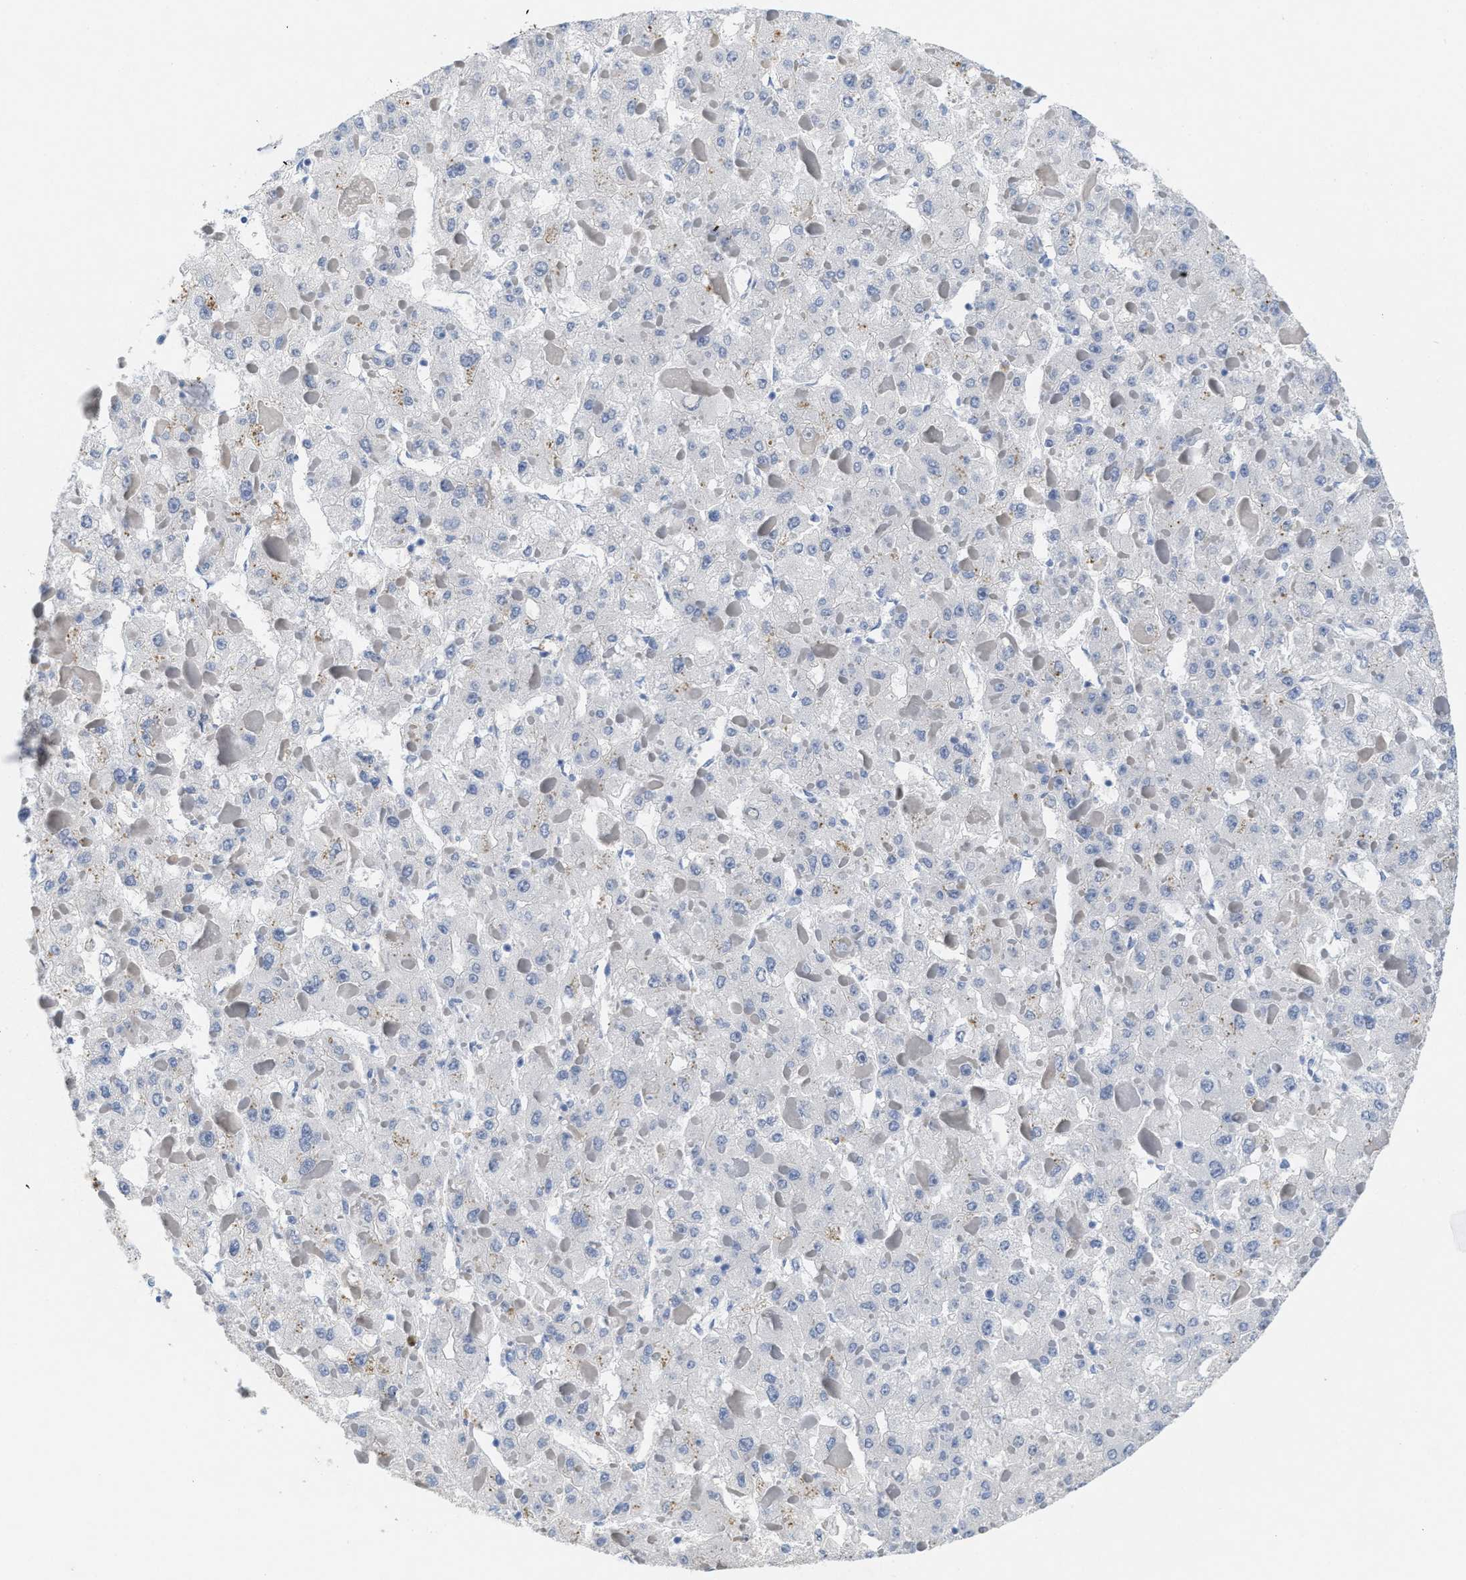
{"staining": {"intensity": "negative", "quantity": "none", "location": "none"}, "tissue": "liver cancer", "cell_type": "Tumor cells", "image_type": "cancer", "snomed": [{"axis": "morphology", "description": "Carcinoma, Hepatocellular, NOS"}, {"axis": "topography", "description": "Liver"}], "caption": "The IHC photomicrograph has no significant positivity in tumor cells of liver cancer tissue. (DAB (3,3'-diaminobenzidine) immunohistochemistry (IHC) with hematoxylin counter stain).", "gene": "CPA2", "patient": {"sex": "female", "age": 73}}